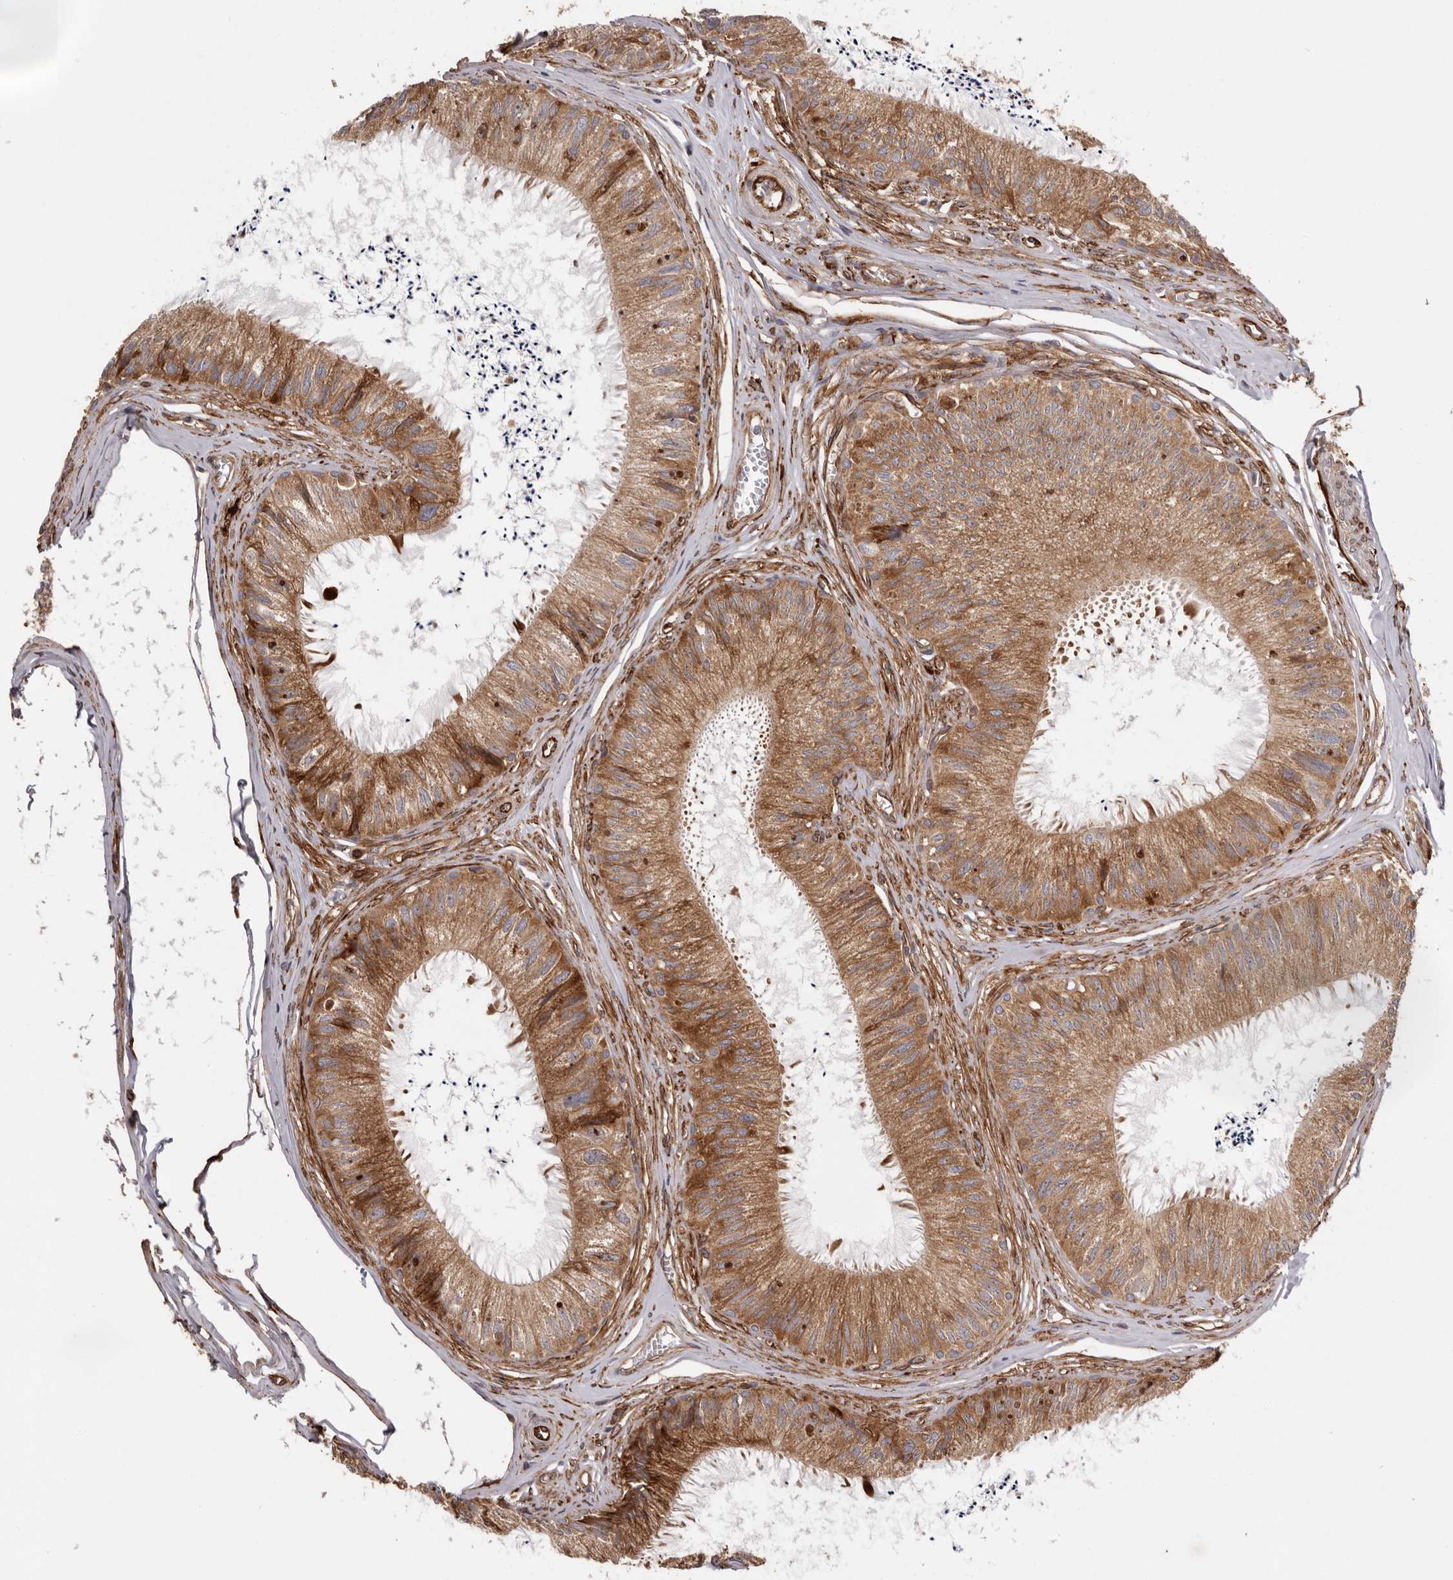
{"staining": {"intensity": "moderate", "quantity": ">75%", "location": "cytoplasmic/membranous"}, "tissue": "epididymis", "cell_type": "Glandular cells", "image_type": "normal", "snomed": [{"axis": "morphology", "description": "Normal tissue, NOS"}, {"axis": "topography", "description": "Epididymis"}], "caption": "Protein positivity by immunohistochemistry (IHC) displays moderate cytoplasmic/membranous expression in approximately >75% of glandular cells in unremarkable epididymis.", "gene": "WDTC1", "patient": {"sex": "male", "age": 79}}